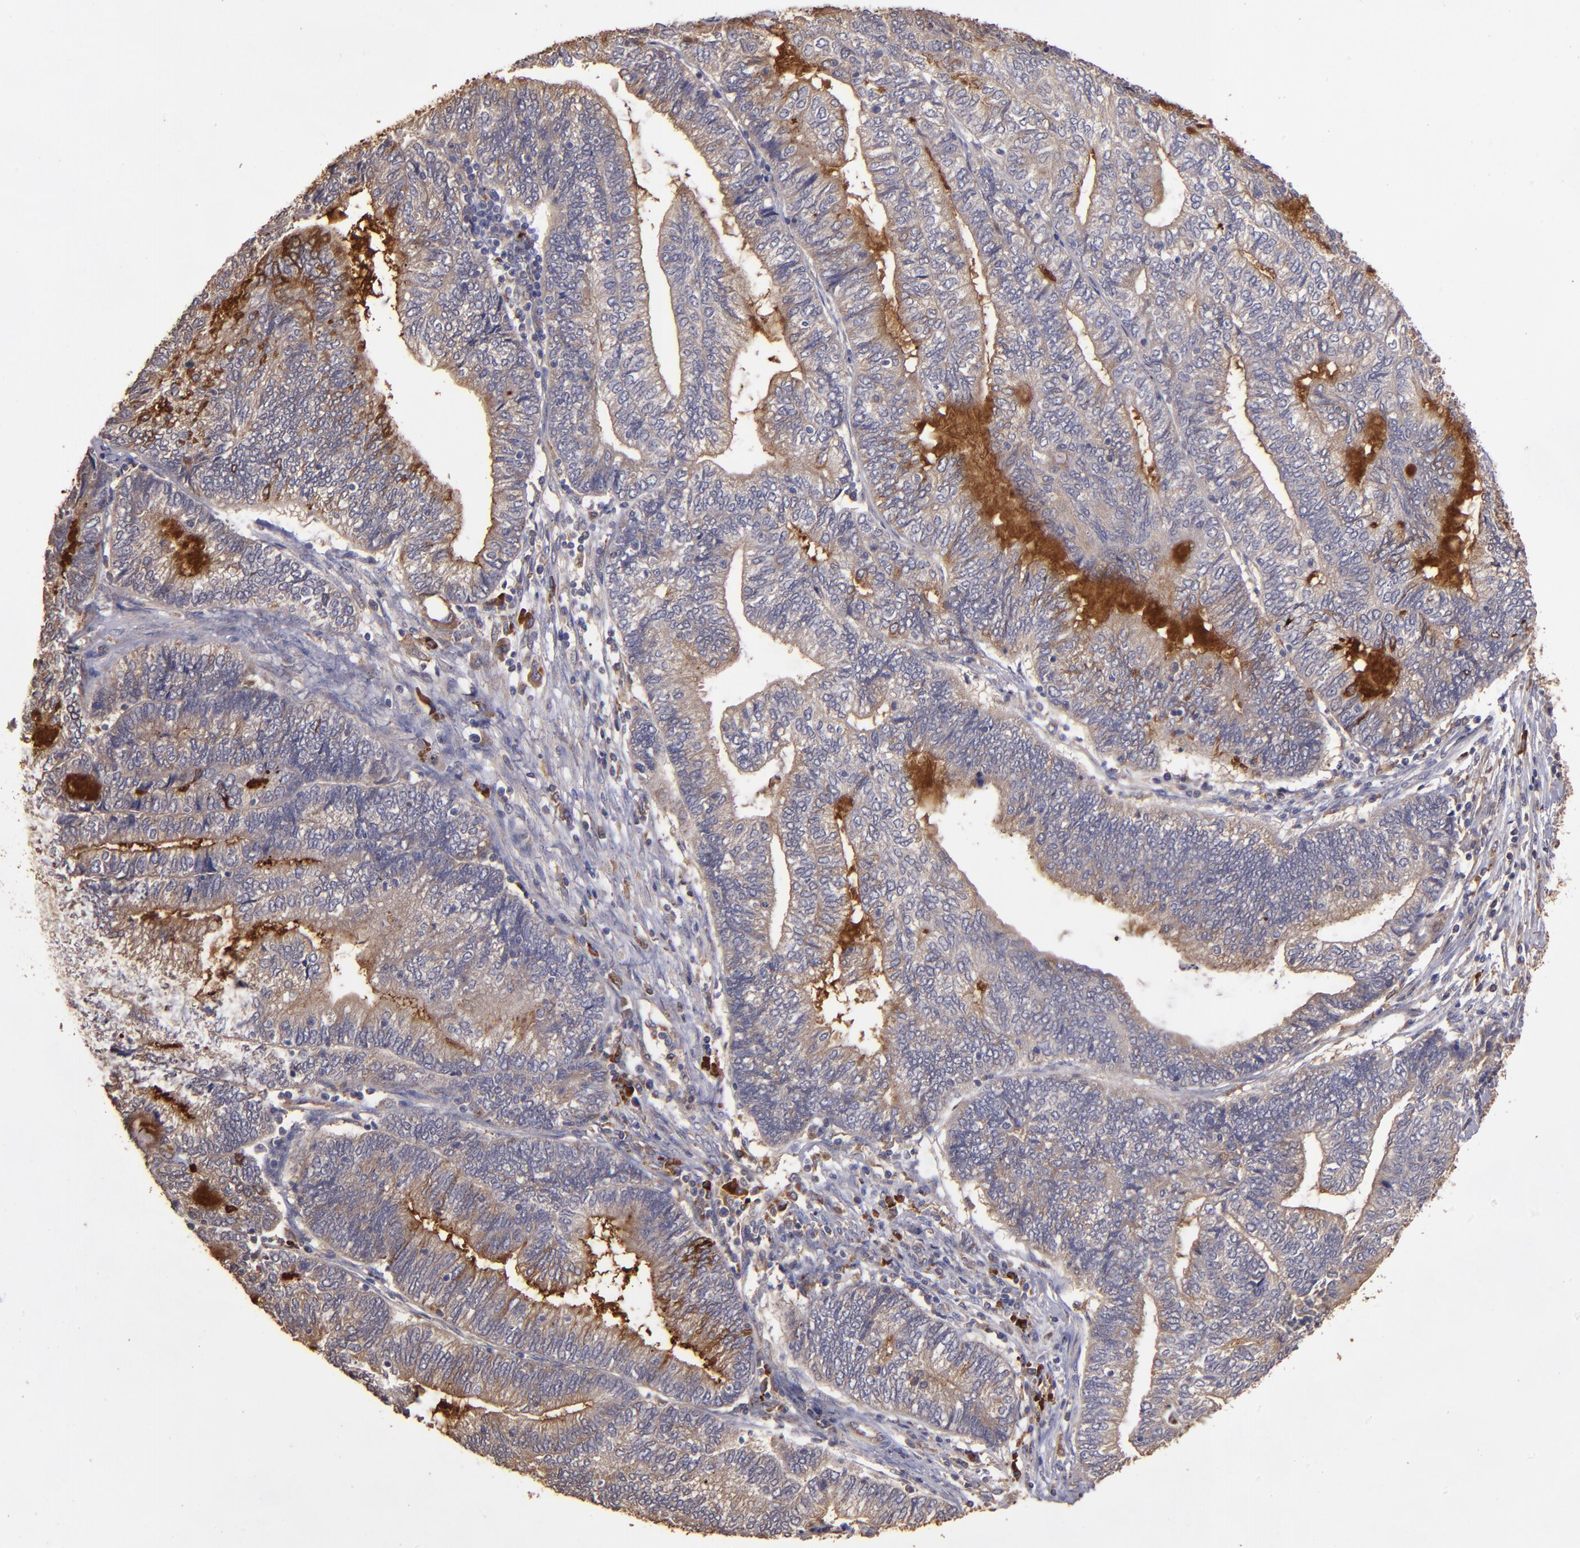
{"staining": {"intensity": "weak", "quantity": ">75%", "location": "cytoplasmic/membranous"}, "tissue": "endometrial cancer", "cell_type": "Tumor cells", "image_type": "cancer", "snomed": [{"axis": "morphology", "description": "Adenocarcinoma, NOS"}, {"axis": "topography", "description": "Uterus"}, {"axis": "topography", "description": "Endometrium"}], "caption": "Immunohistochemical staining of human endometrial cancer displays low levels of weak cytoplasmic/membranous staining in approximately >75% of tumor cells.", "gene": "SRRD", "patient": {"sex": "female", "age": 70}}